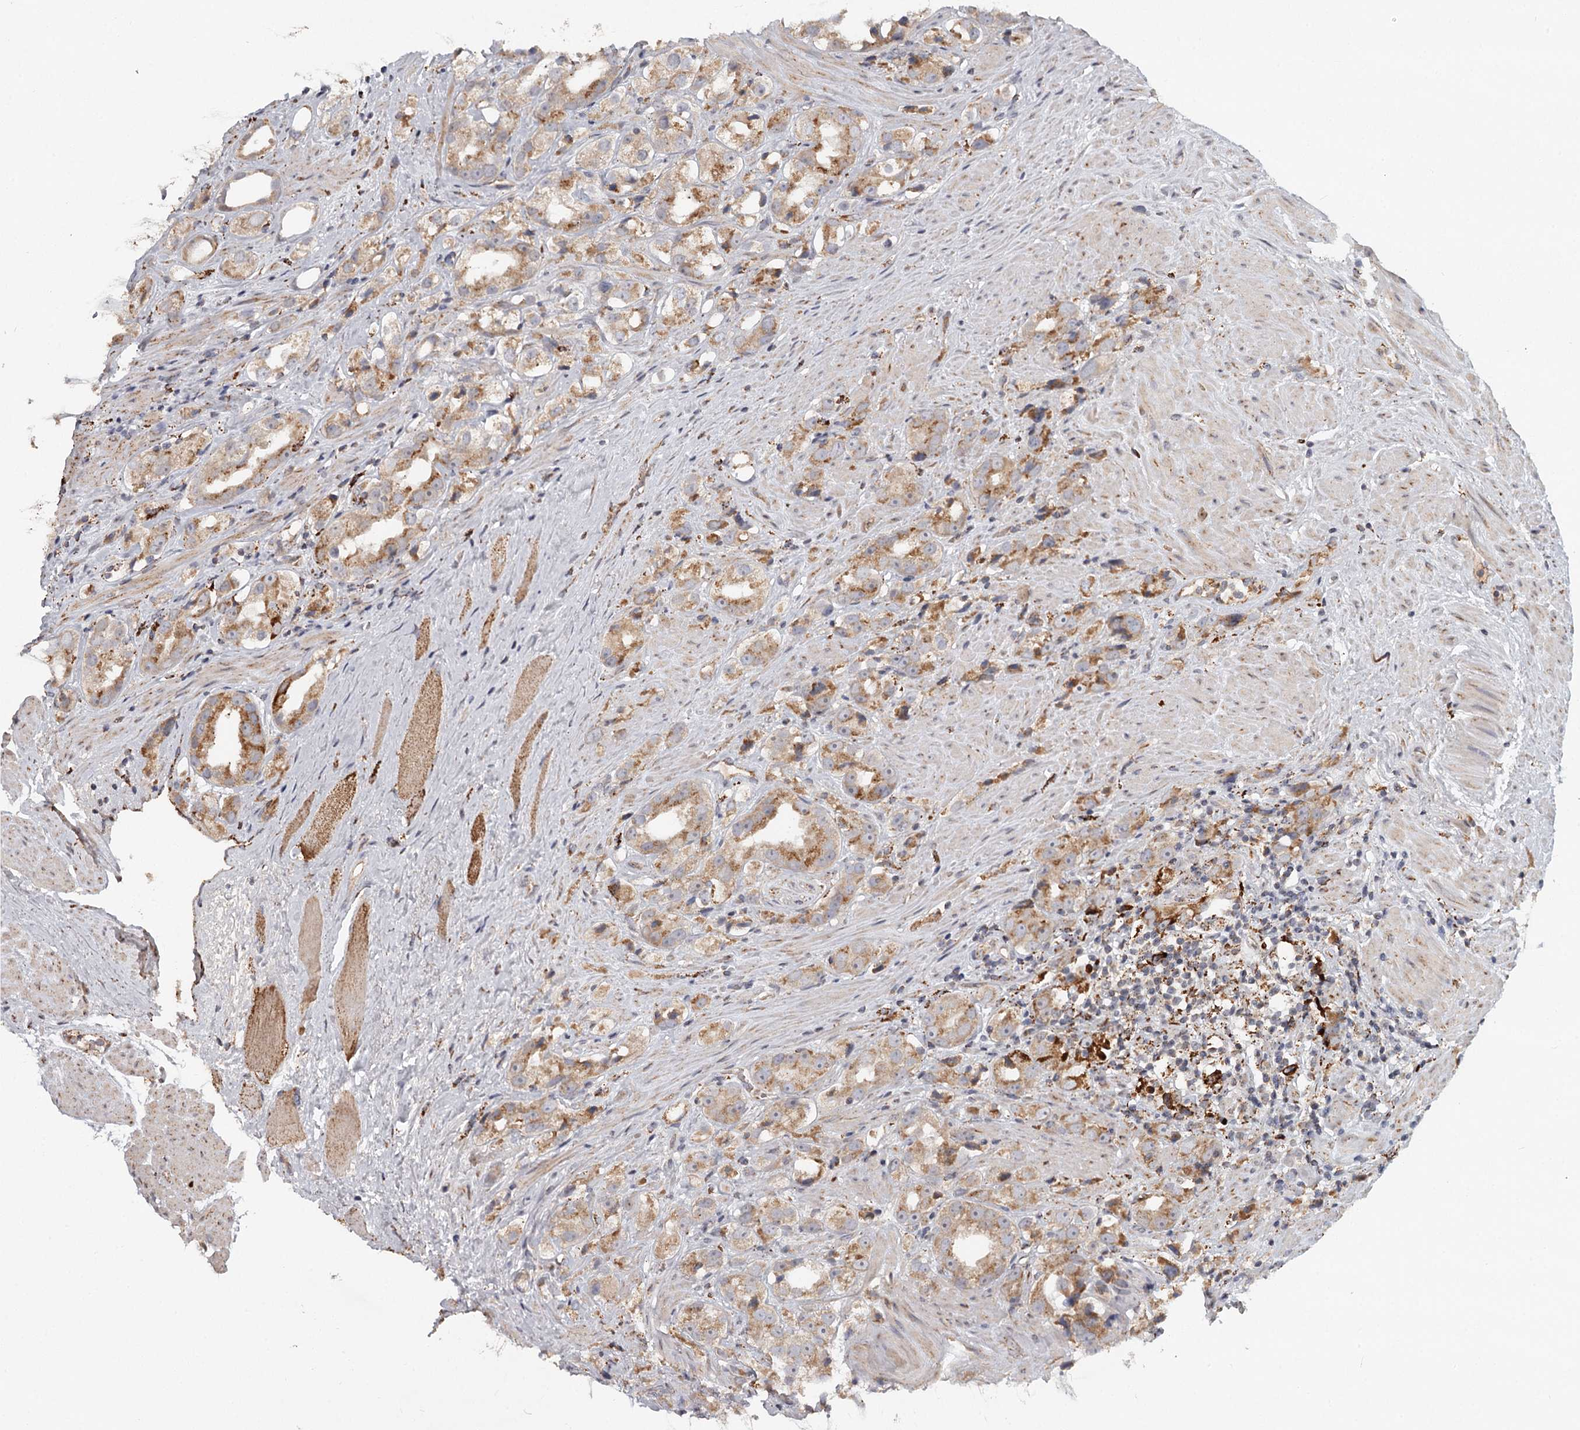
{"staining": {"intensity": "moderate", "quantity": ">75%", "location": "cytoplasmic/membranous"}, "tissue": "prostate cancer", "cell_type": "Tumor cells", "image_type": "cancer", "snomed": [{"axis": "morphology", "description": "Adenocarcinoma, NOS"}, {"axis": "topography", "description": "Prostate"}], "caption": "Immunohistochemical staining of prostate cancer (adenocarcinoma) demonstrates moderate cytoplasmic/membranous protein expression in approximately >75% of tumor cells.", "gene": "CDC123", "patient": {"sex": "male", "age": 79}}